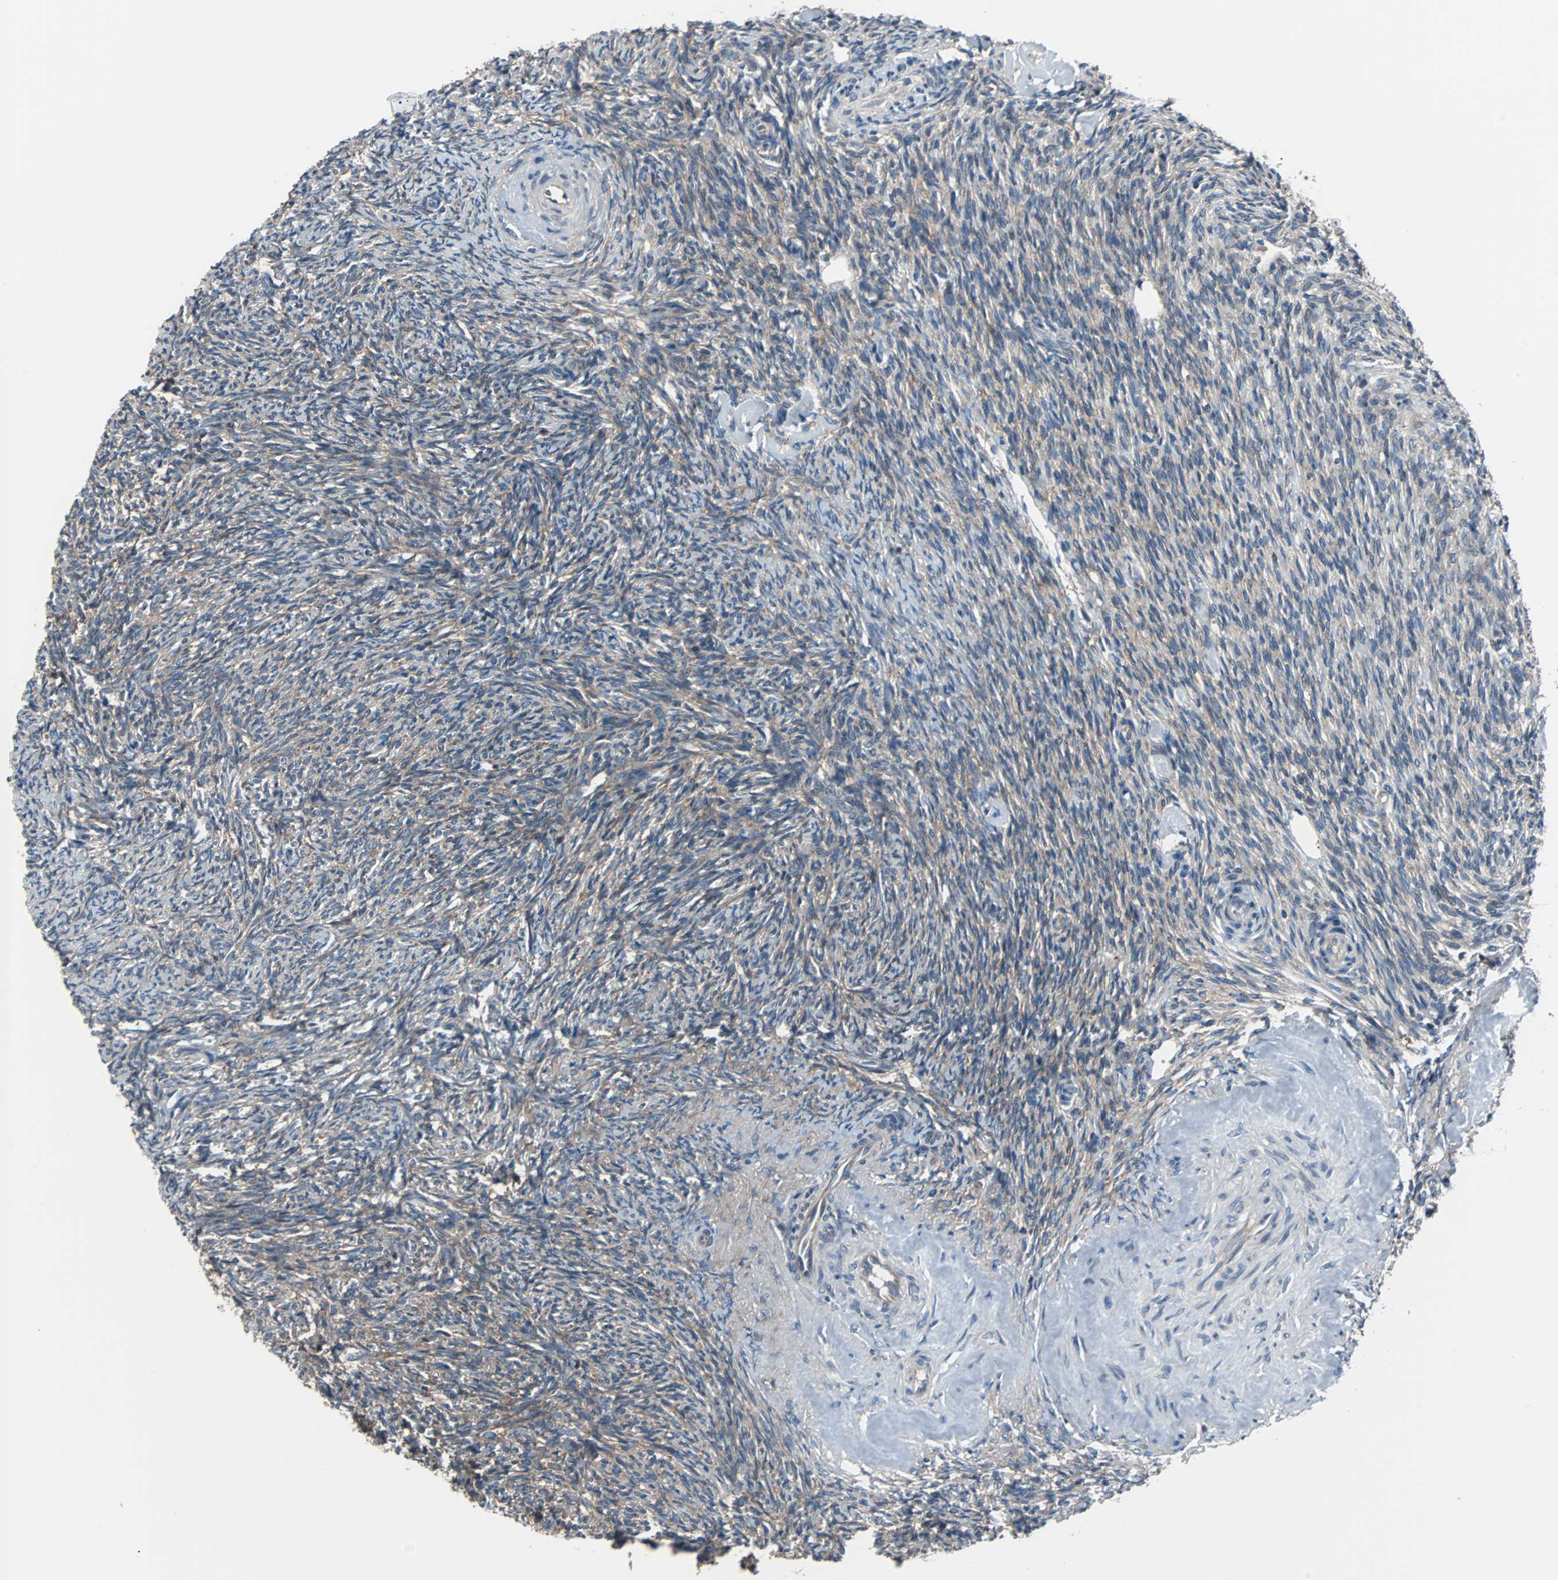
{"staining": {"intensity": "weak", "quantity": ">75%", "location": "cytoplasmic/membranous"}, "tissue": "ovary", "cell_type": "Ovarian stroma cells", "image_type": "normal", "snomed": [{"axis": "morphology", "description": "Normal tissue, NOS"}, {"axis": "topography", "description": "Ovary"}], "caption": "This micrograph reveals immunohistochemistry (IHC) staining of normal human ovary, with low weak cytoplasmic/membranous positivity in about >75% of ovarian stroma cells.", "gene": "PAK1", "patient": {"sex": "female", "age": 60}}